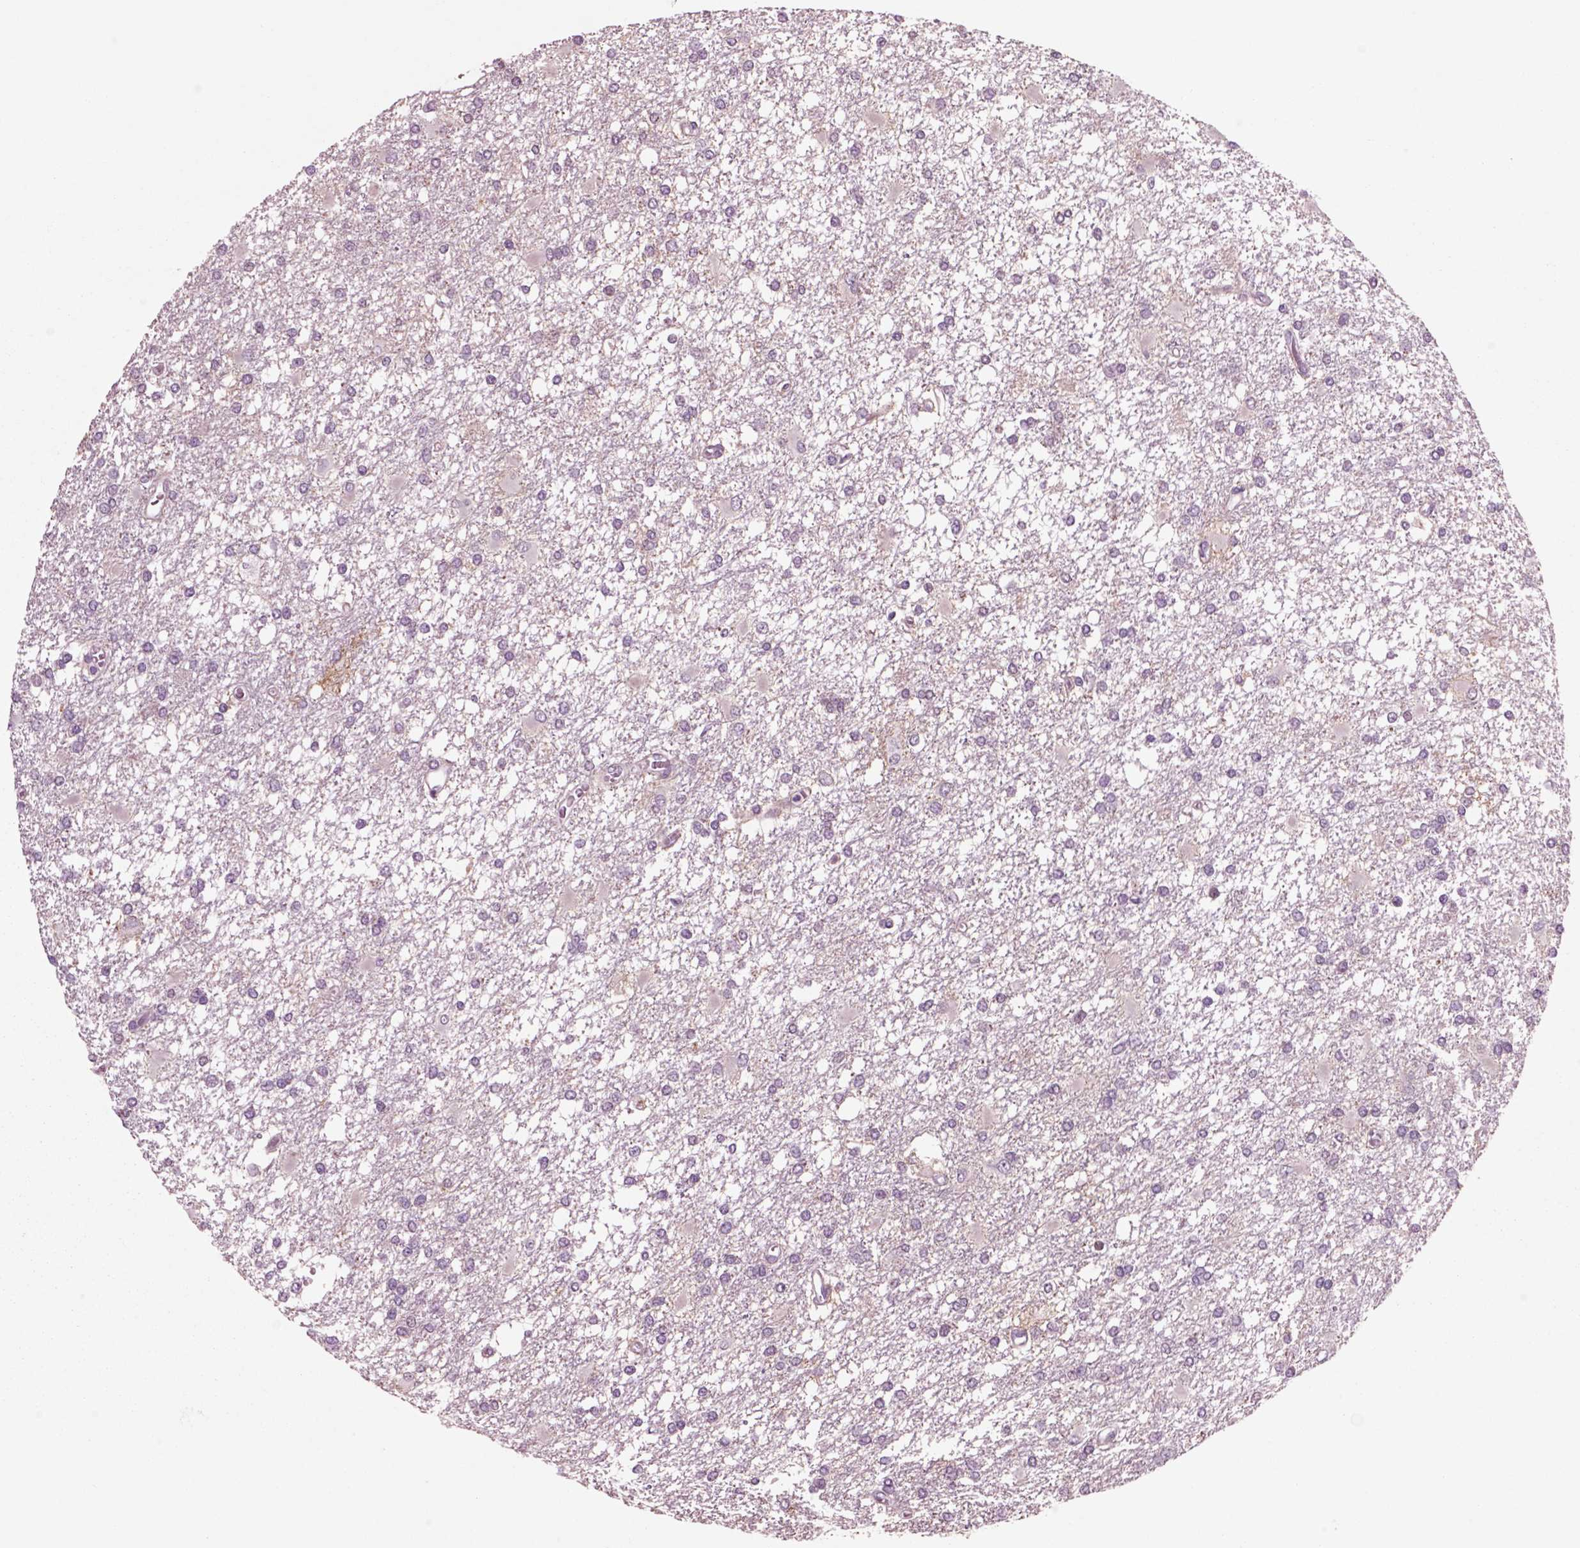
{"staining": {"intensity": "negative", "quantity": "none", "location": "none"}, "tissue": "glioma", "cell_type": "Tumor cells", "image_type": "cancer", "snomed": [{"axis": "morphology", "description": "Glioma, malignant, High grade"}, {"axis": "topography", "description": "Cerebral cortex"}], "caption": "Immunohistochemical staining of glioma exhibits no significant expression in tumor cells. The staining is performed using DAB brown chromogen with nuclei counter-stained in using hematoxylin.", "gene": "CHGB", "patient": {"sex": "male", "age": 79}}